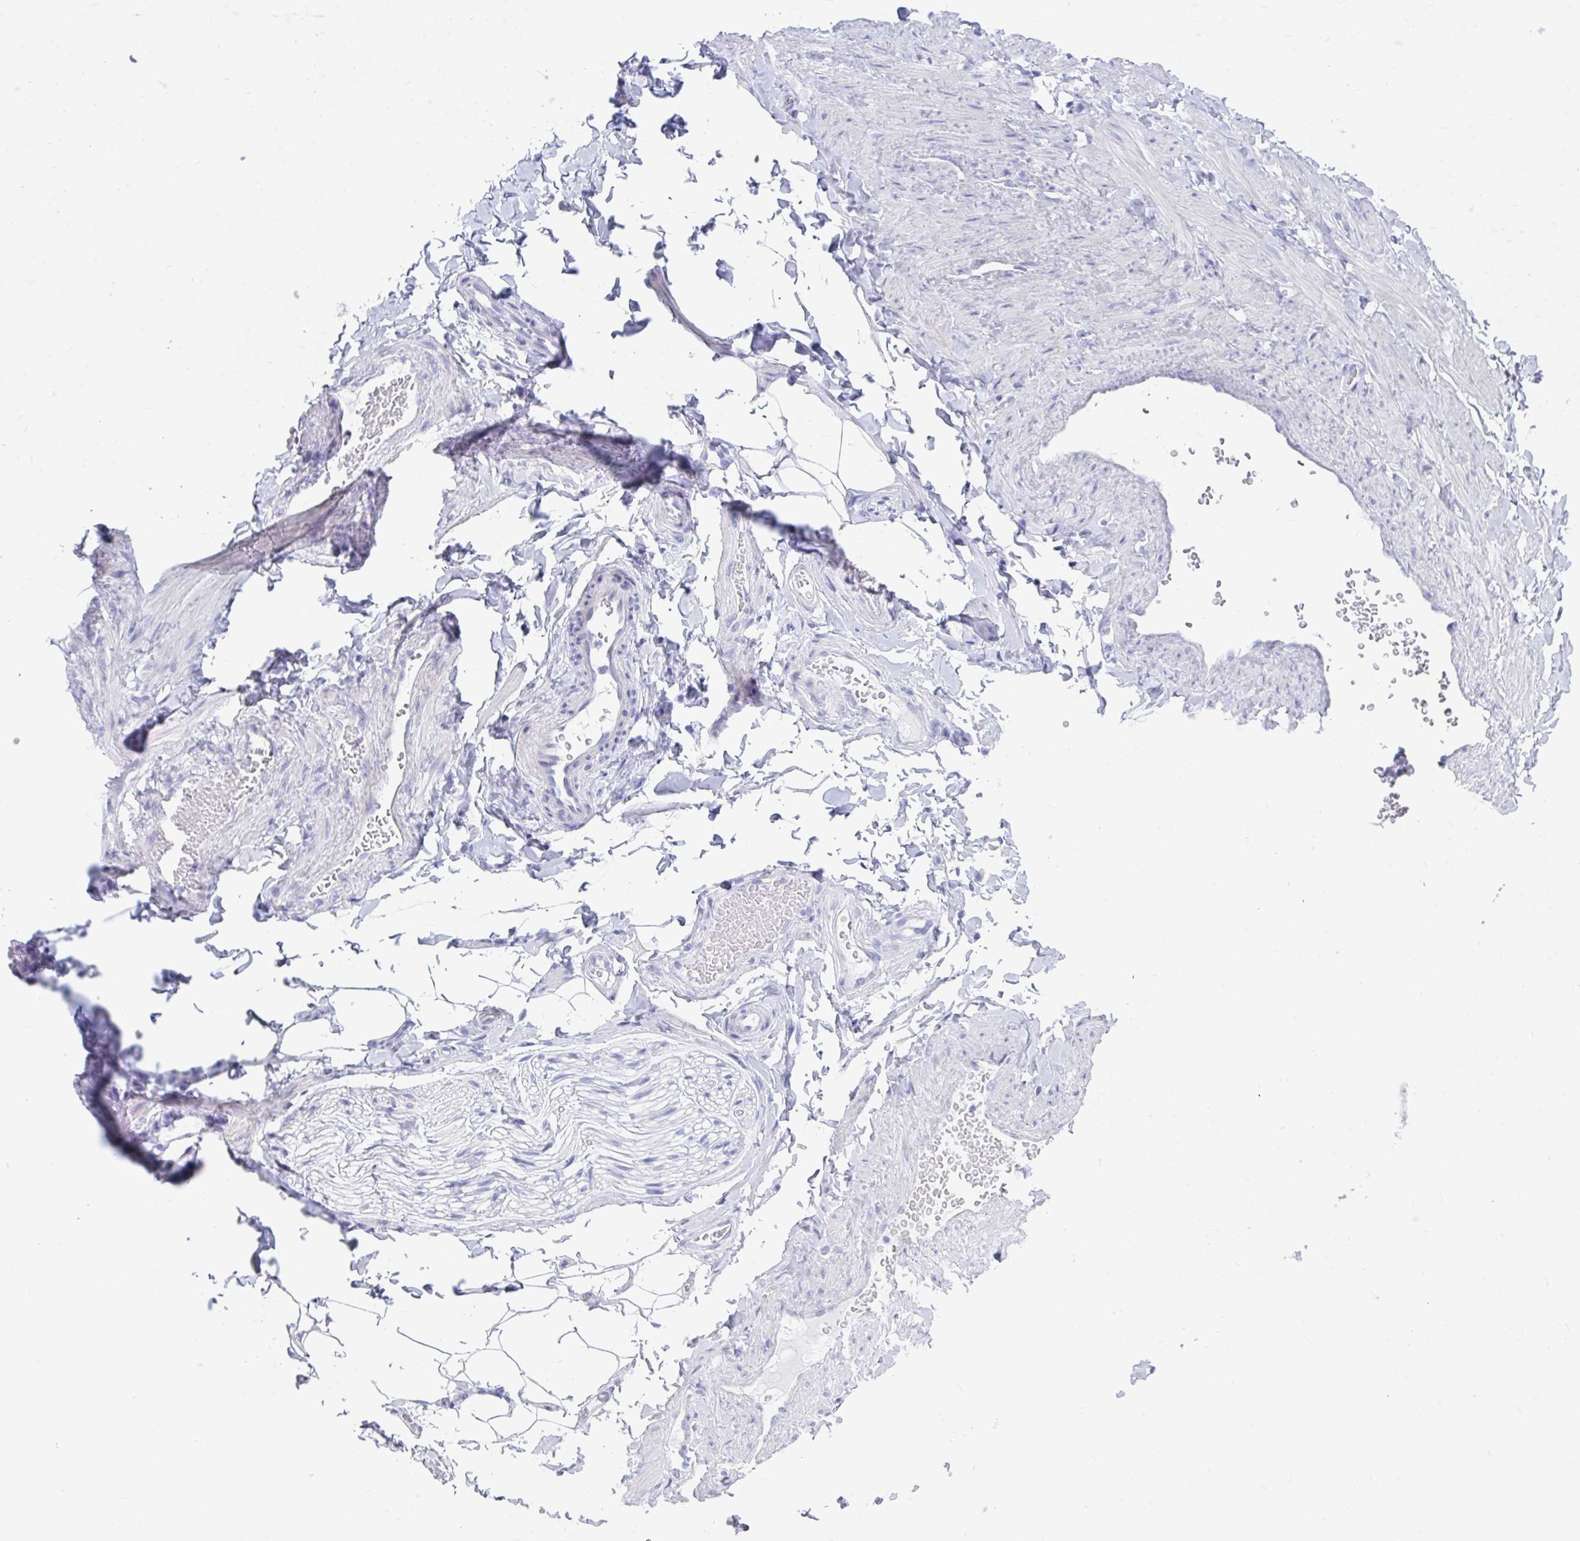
{"staining": {"intensity": "negative", "quantity": "none", "location": "none"}, "tissue": "adipose tissue", "cell_type": "Adipocytes", "image_type": "normal", "snomed": [{"axis": "morphology", "description": "Normal tissue, NOS"}, {"axis": "topography", "description": "Soft tissue"}, {"axis": "topography", "description": "Adipose tissue"}, {"axis": "topography", "description": "Vascular tissue"}, {"axis": "topography", "description": "Peripheral nerve tissue"}], "caption": "DAB immunohistochemical staining of benign adipose tissue demonstrates no significant positivity in adipocytes.", "gene": "TTC30A", "patient": {"sex": "male", "age": 29}}